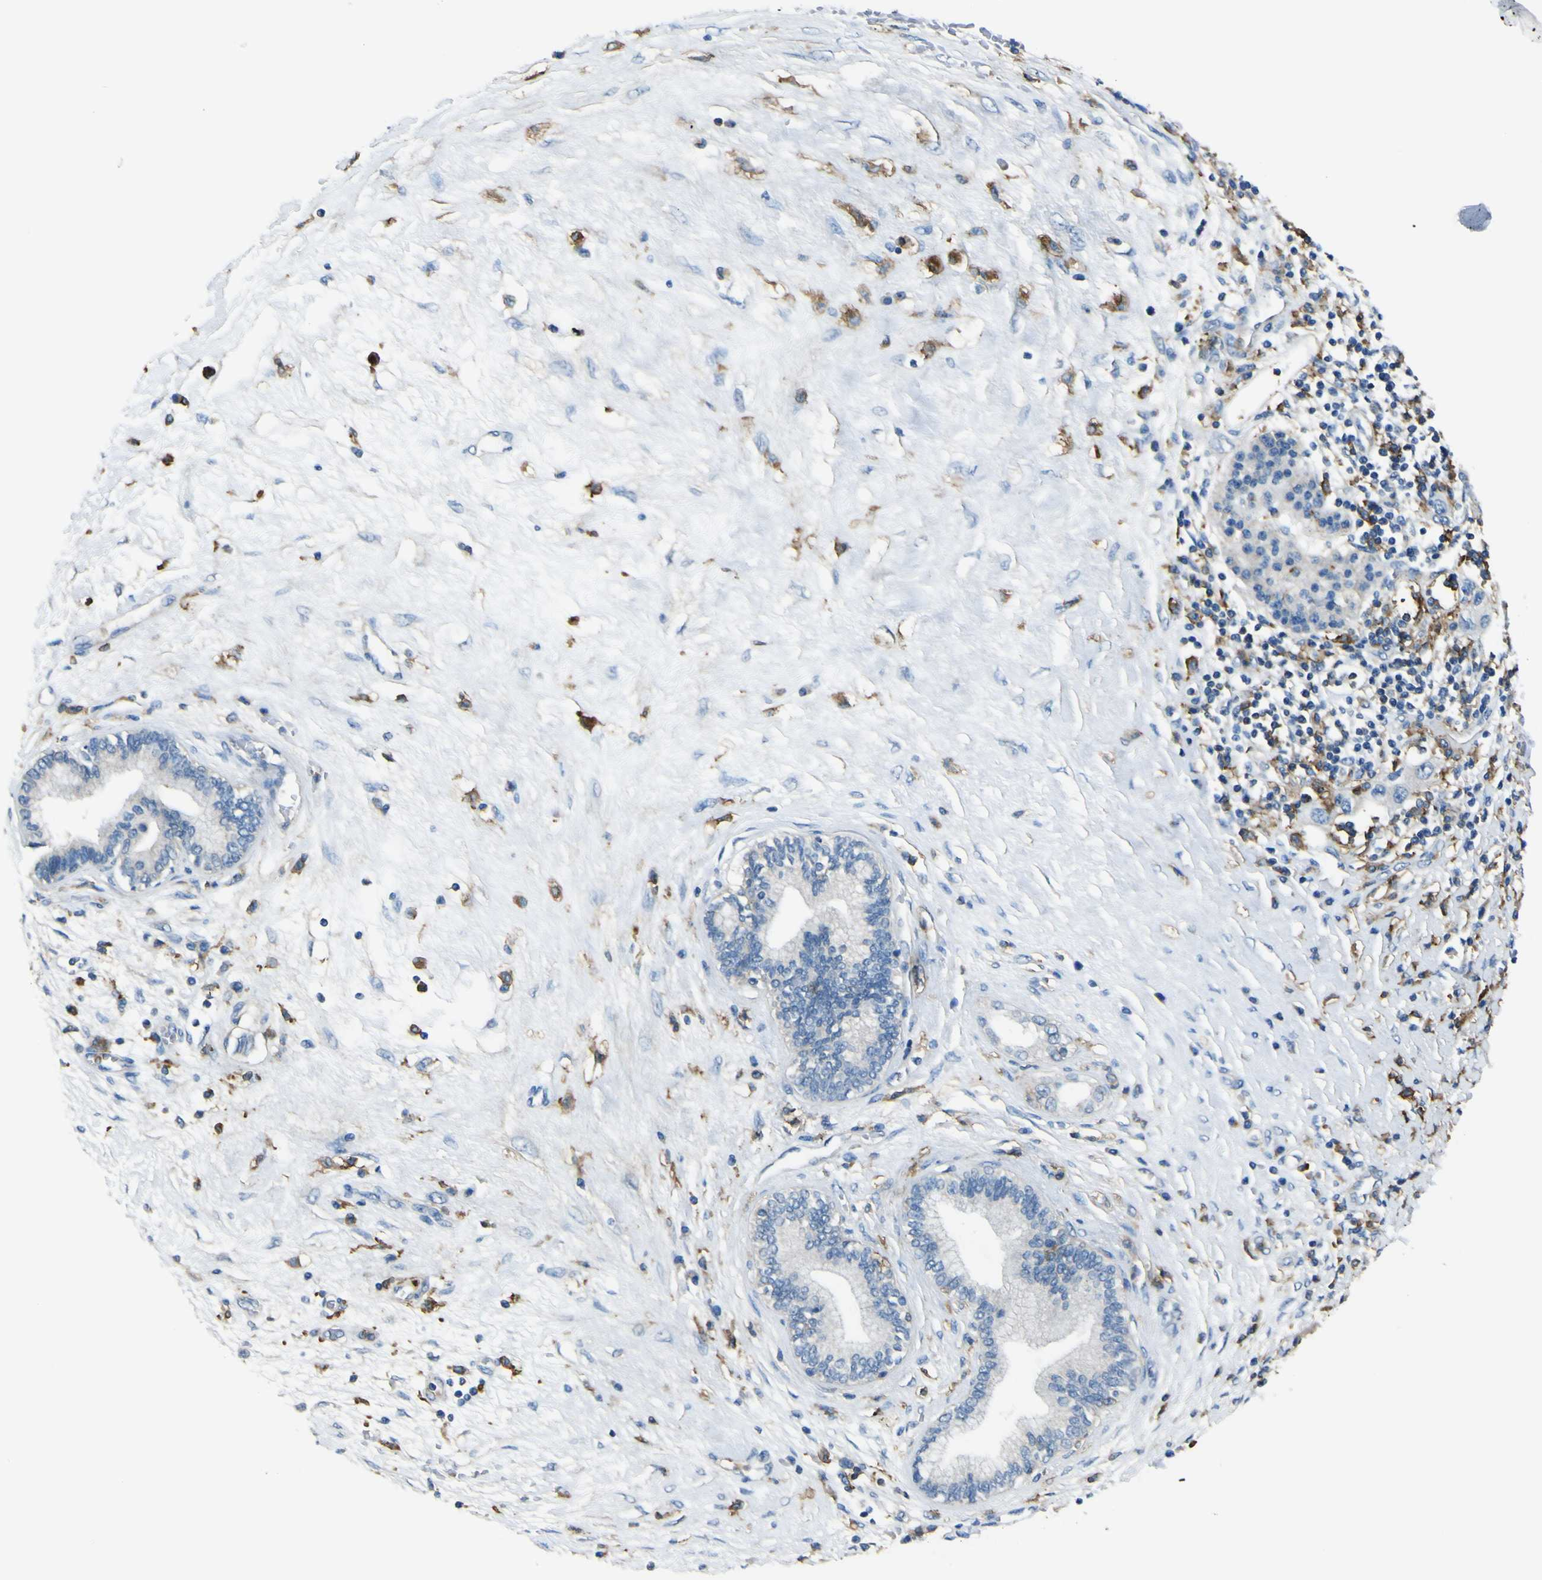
{"staining": {"intensity": "negative", "quantity": "none", "location": "none"}, "tissue": "pancreatic cancer", "cell_type": "Tumor cells", "image_type": "cancer", "snomed": [{"axis": "morphology", "description": "Adenocarcinoma, NOS"}, {"axis": "topography", "description": "Pancreas"}], "caption": "Immunohistochemical staining of pancreatic cancer (adenocarcinoma) exhibits no significant staining in tumor cells.", "gene": "LAIR1", "patient": {"sex": "female", "age": 70}}